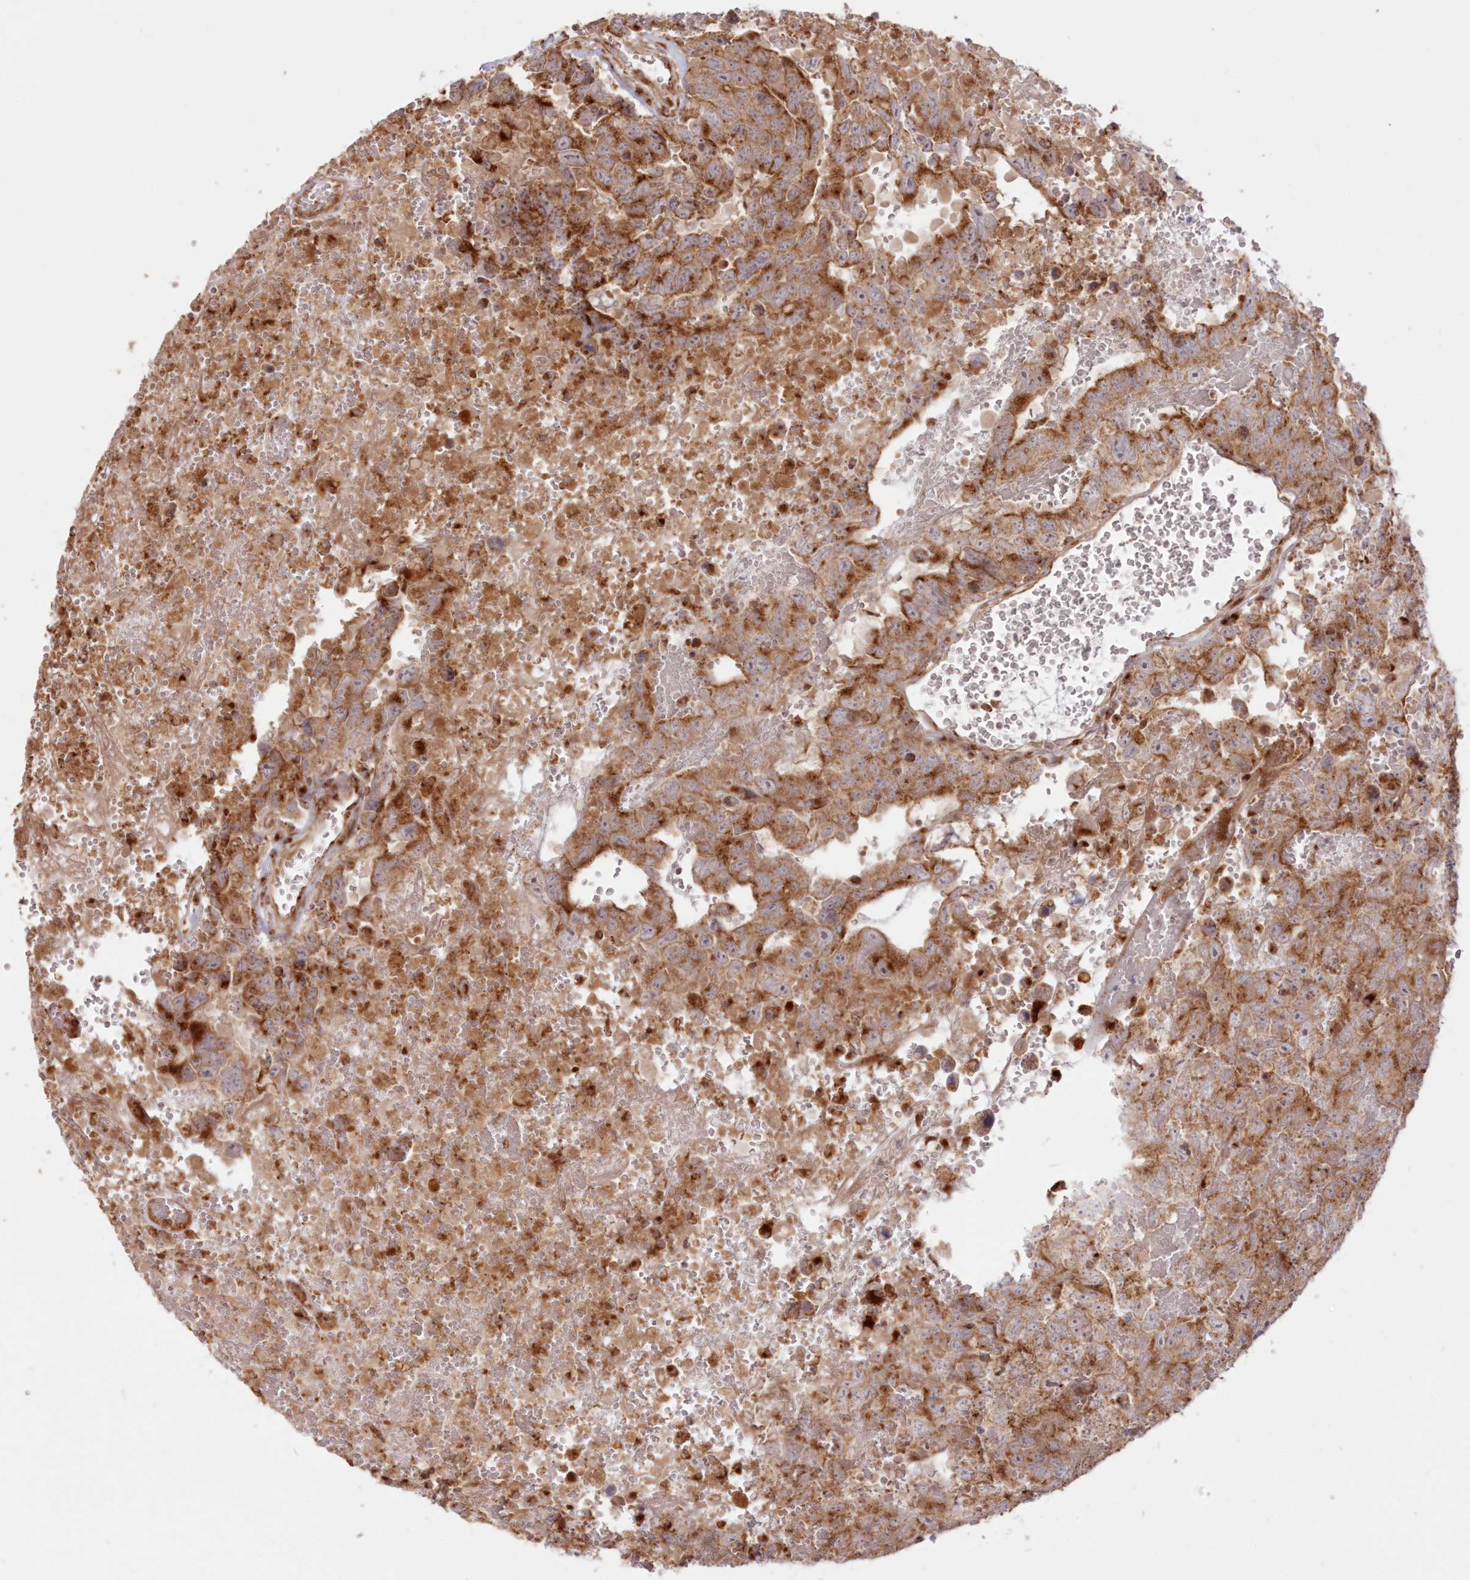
{"staining": {"intensity": "moderate", "quantity": ">75%", "location": "cytoplasmic/membranous"}, "tissue": "testis cancer", "cell_type": "Tumor cells", "image_type": "cancer", "snomed": [{"axis": "morphology", "description": "Carcinoma, Embryonal, NOS"}, {"axis": "topography", "description": "Testis"}], "caption": "Immunohistochemical staining of human embryonal carcinoma (testis) shows medium levels of moderate cytoplasmic/membranous expression in approximately >75% of tumor cells.", "gene": "ABCC3", "patient": {"sex": "male", "age": 45}}